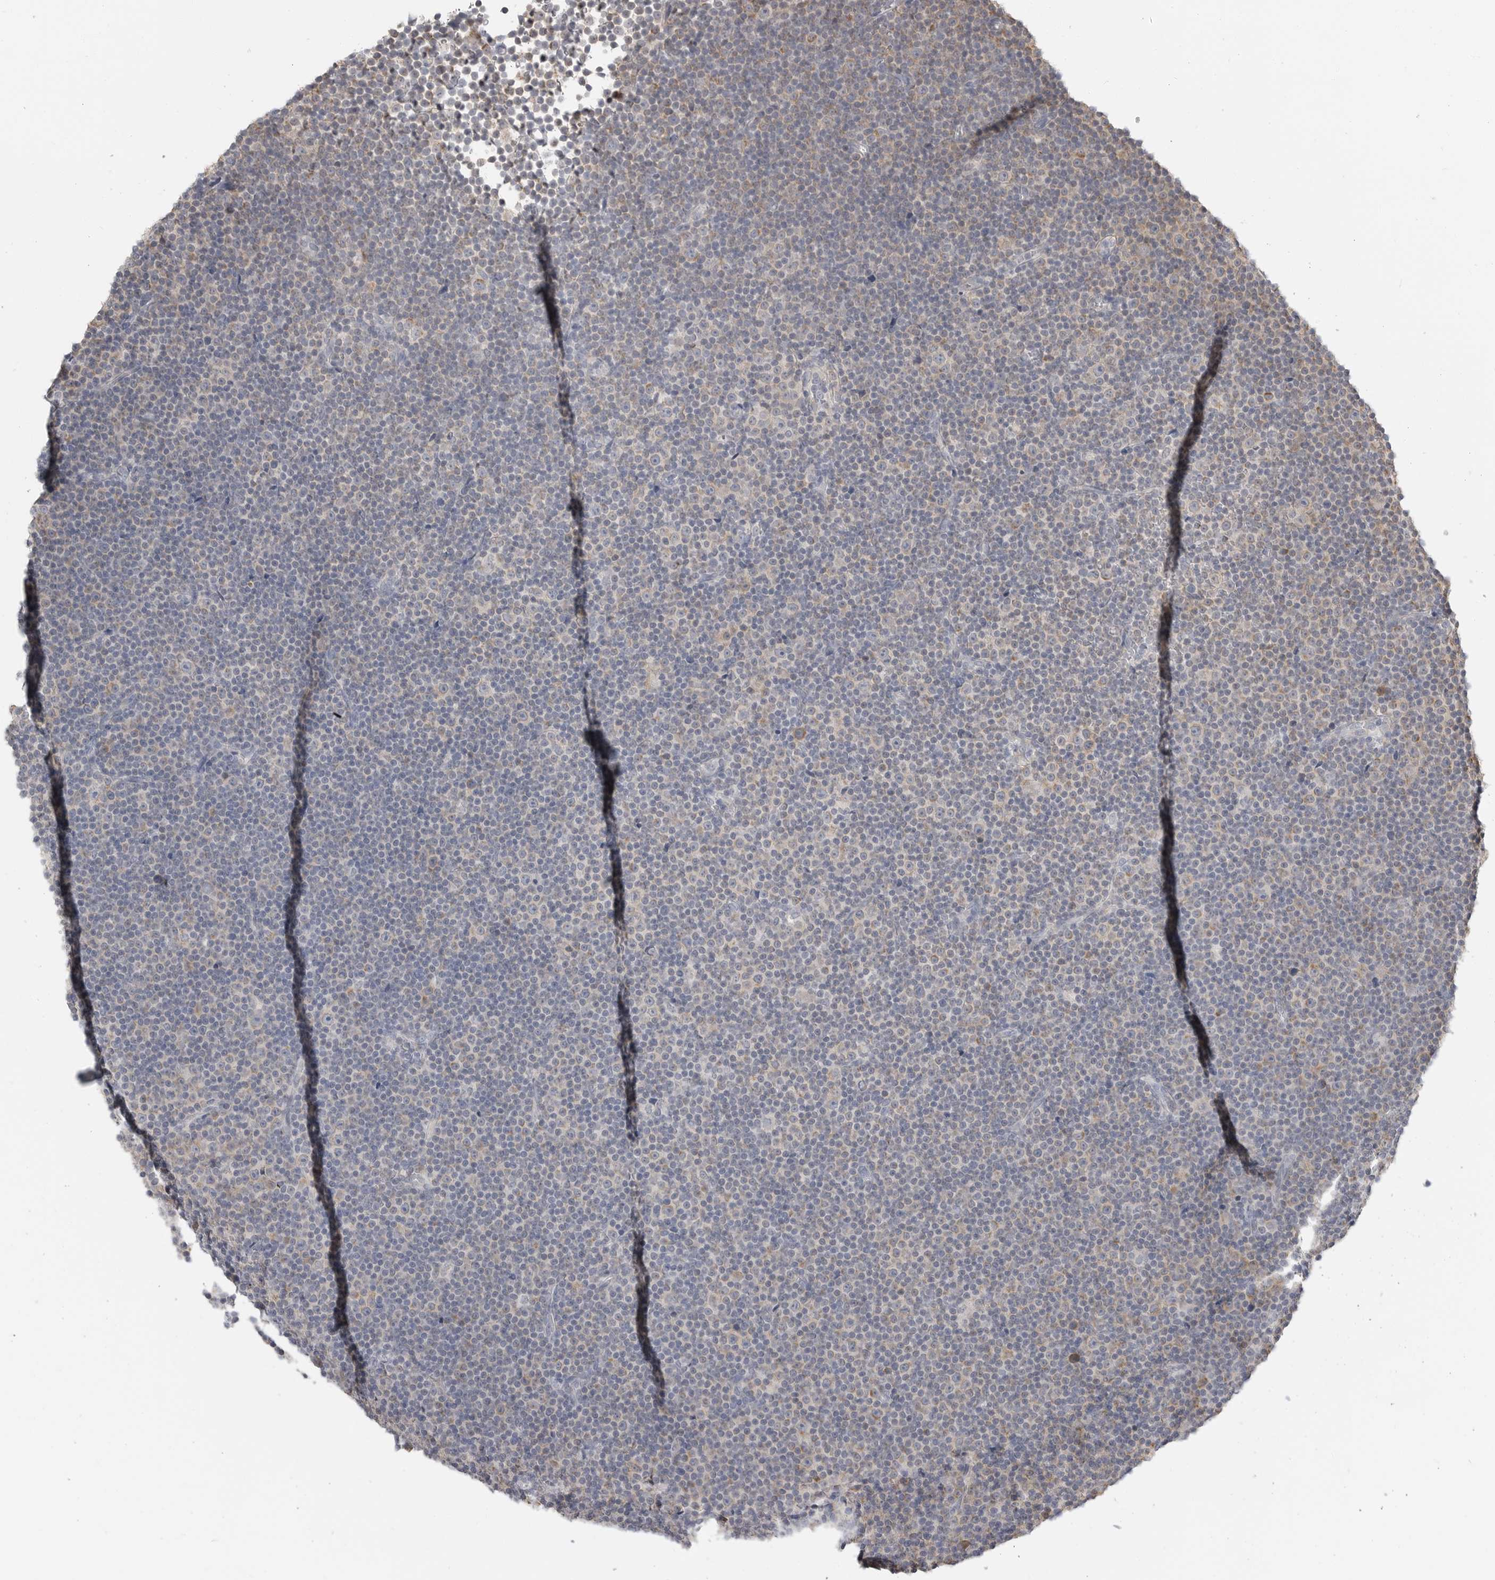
{"staining": {"intensity": "weak", "quantity": "25%-75%", "location": "cytoplasmic/membranous"}, "tissue": "lymphoma", "cell_type": "Tumor cells", "image_type": "cancer", "snomed": [{"axis": "morphology", "description": "Malignant lymphoma, non-Hodgkin's type, Low grade"}, {"axis": "topography", "description": "Lymph node"}], "caption": "Brown immunohistochemical staining in human low-grade malignant lymphoma, non-Hodgkin's type exhibits weak cytoplasmic/membranous expression in approximately 25%-75% of tumor cells.", "gene": "IL12RB2", "patient": {"sex": "female", "age": 67}}